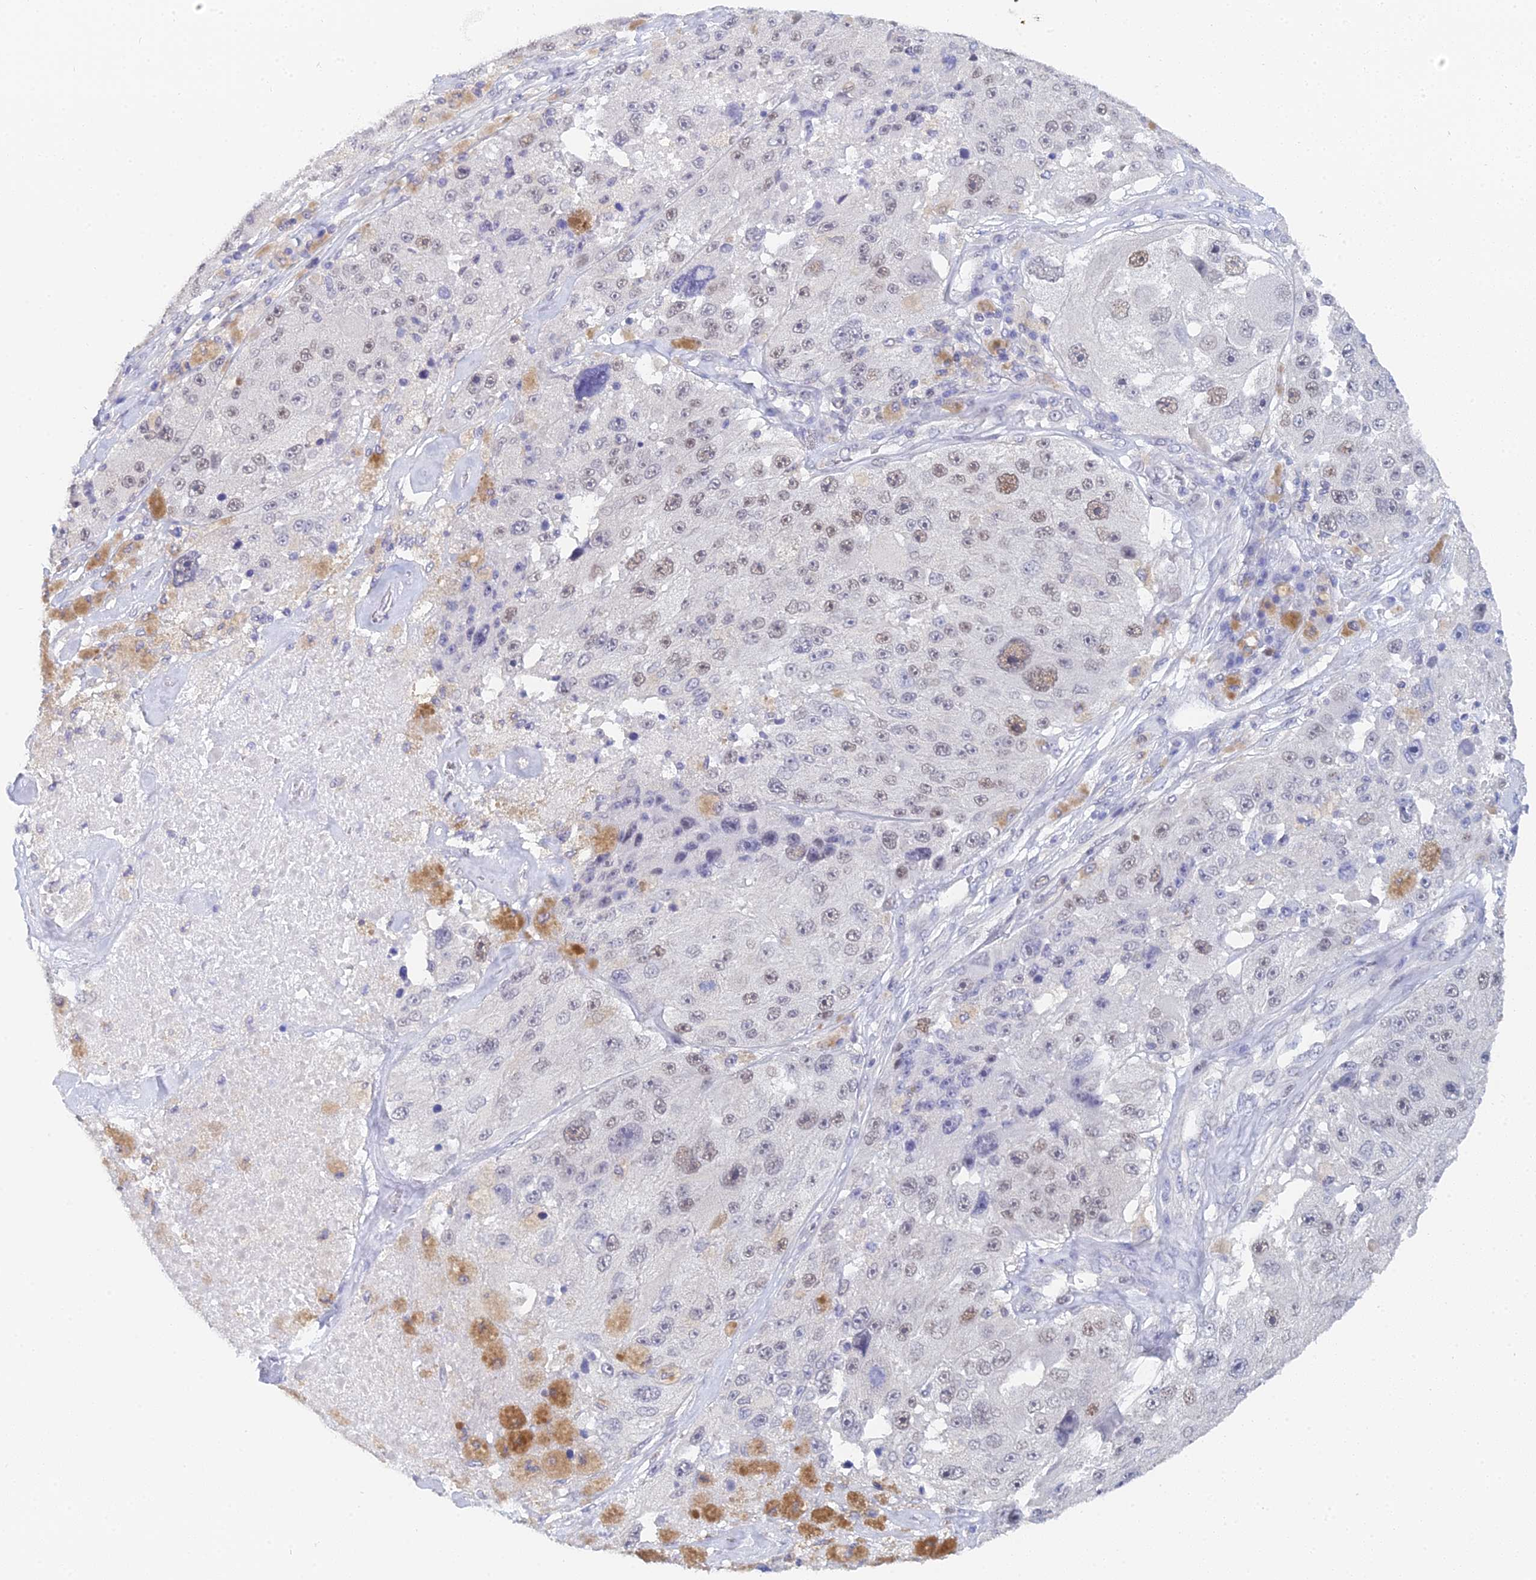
{"staining": {"intensity": "weak", "quantity": "<25%", "location": "nuclear"}, "tissue": "melanoma", "cell_type": "Tumor cells", "image_type": "cancer", "snomed": [{"axis": "morphology", "description": "Malignant melanoma, Metastatic site"}, {"axis": "topography", "description": "Lymph node"}], "caption": "A micrograph of malignant melanoma (metastatic site) stained for a protein demonstrates no brown staining in tumor cells.", "gene": "MCM2", "patient": {"sex": "male", "age": 62}}